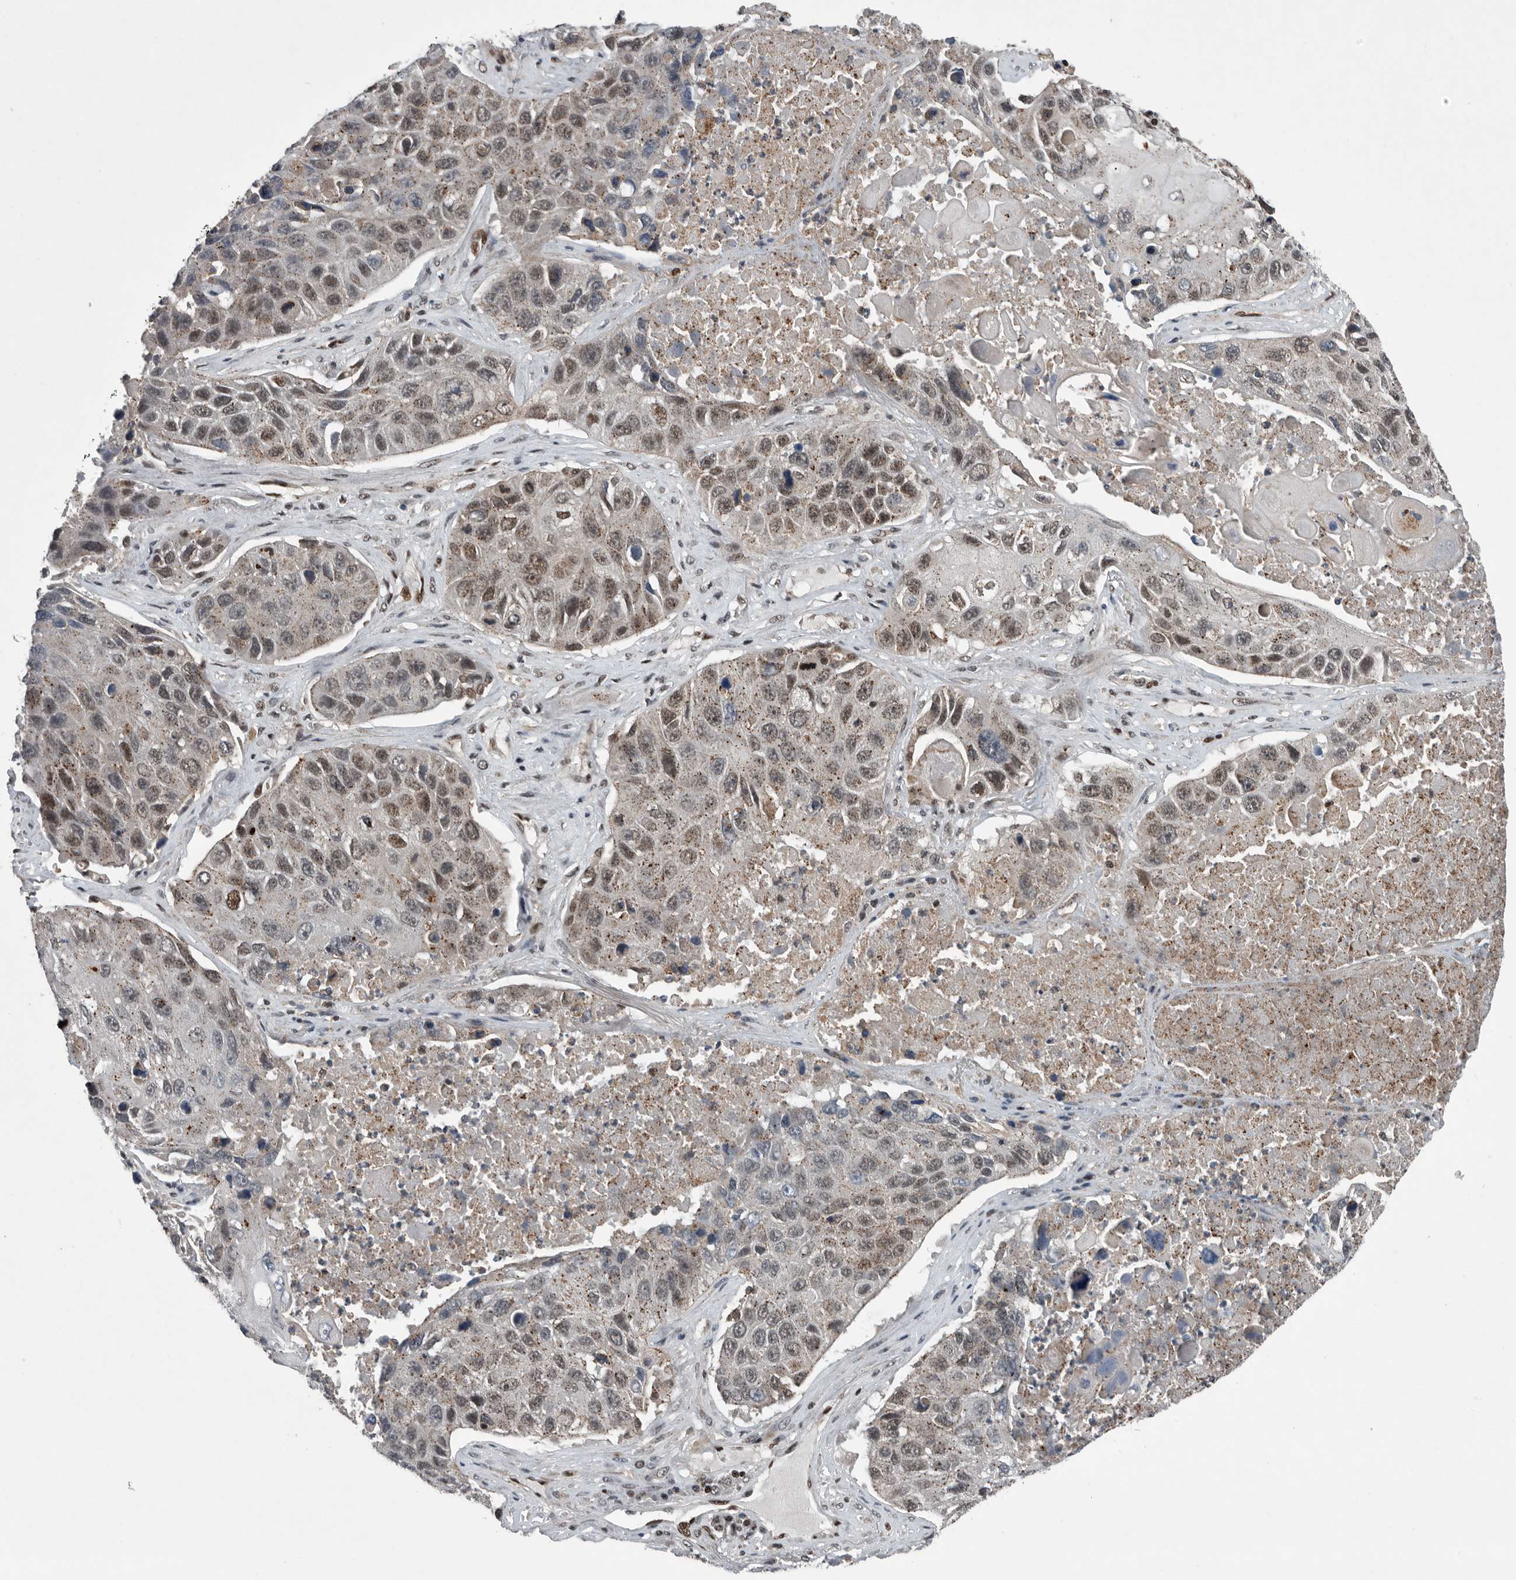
{"staining": {"intensity": "moderate", "quantity": ">75%", "location": "nuclear"}, "tissue": "lung cancer", "cell_type": "Tumor cells", "image_type": "cancer", "snomed": [{"axis": "morphology", "description": "Squamous cell carcinoma, NOS"}, {"axis": "topography", "description": "Lung"}], "caption": "The image displays staining of lung cancer (squamous cell carcinoma), revealing moderate nuclear protein expression (brown color) within tumor cells.", "gene": "SENP7", "patient": {"sex": "male", "age": 61}}